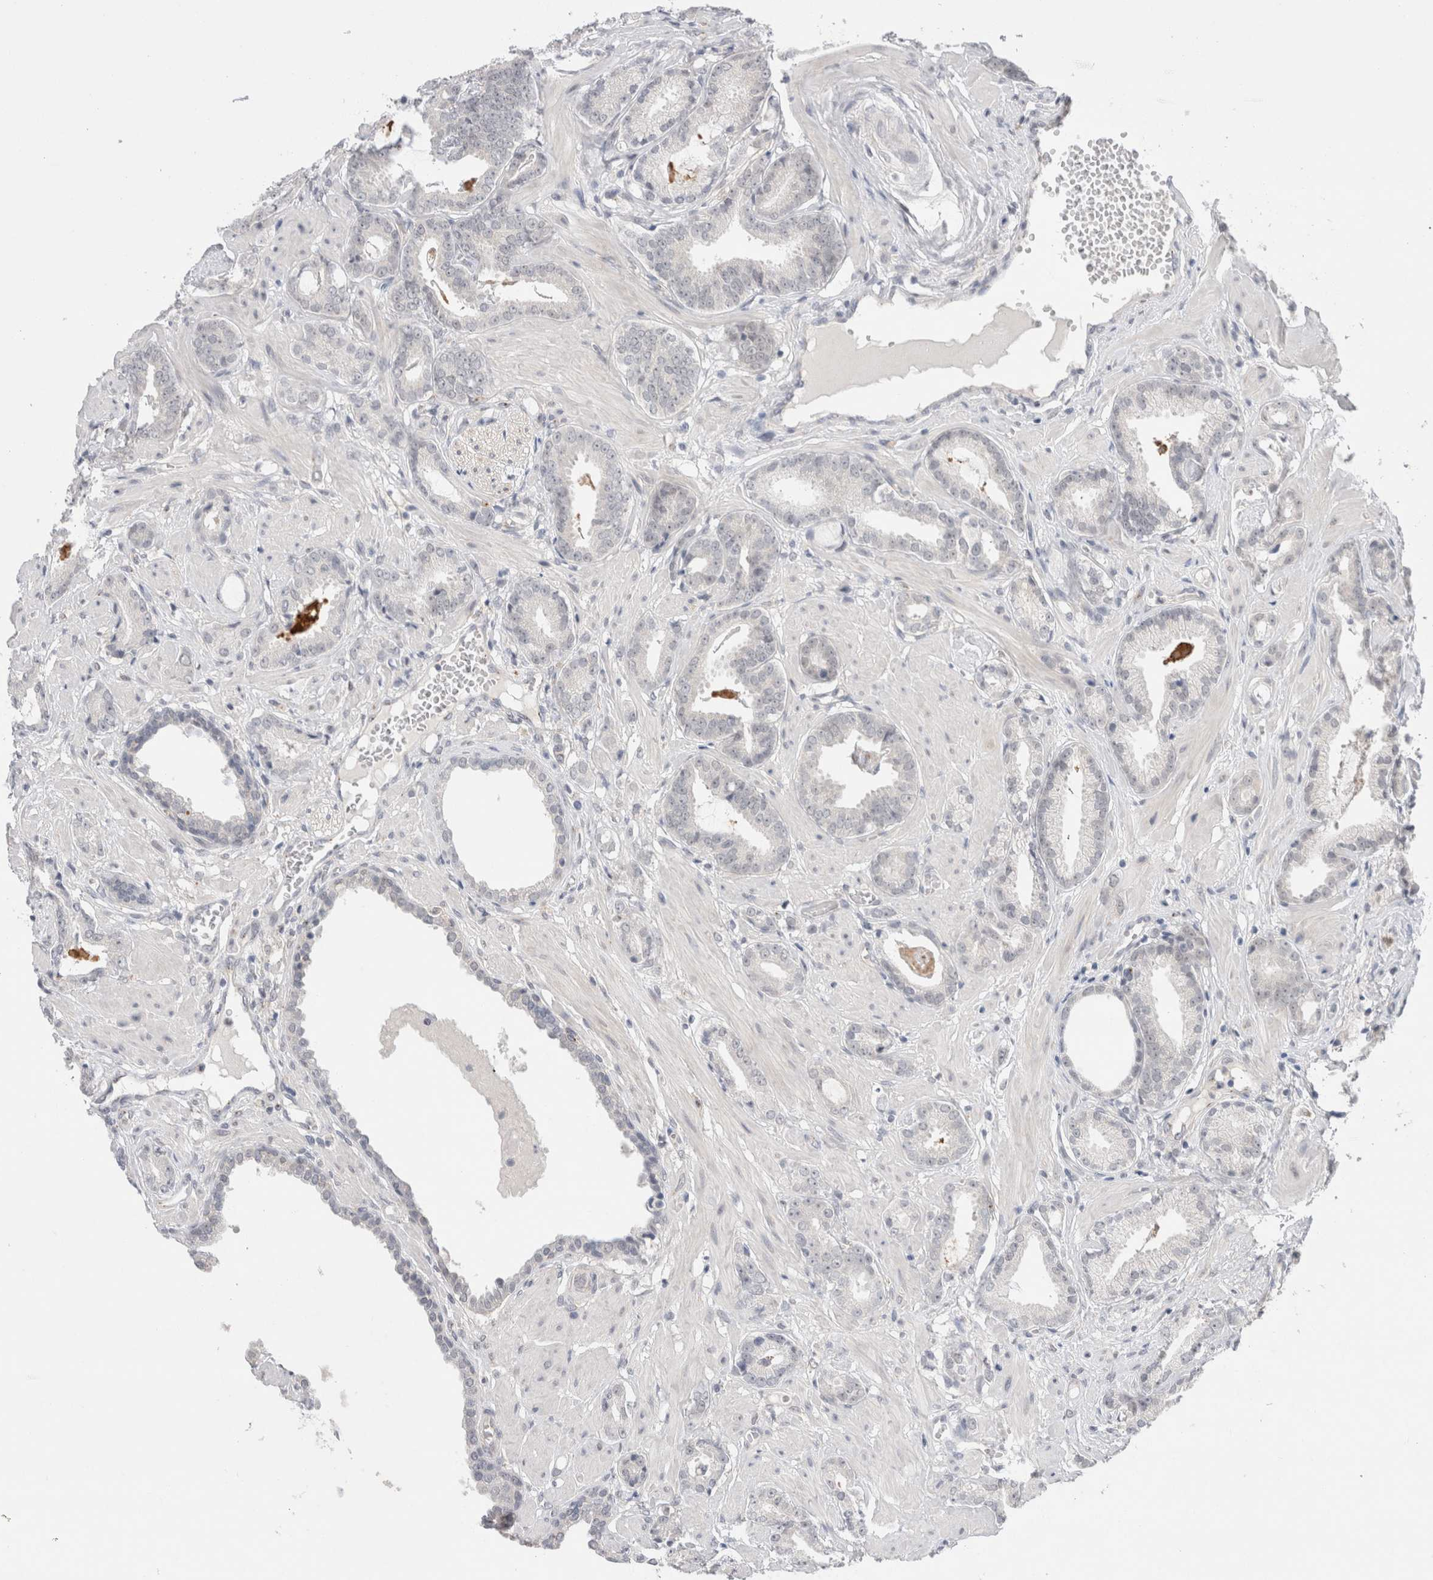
{"staining": {"intensity": "negative", "quantity": "none", "location": "none"}, "tissue": "prostate cancer", "cell_type": "Tumor cells", "image_type": "cancer", "snomed": [{"axis": "morphology", "description": "Adenocarcinoma, Low grade"}, {"axis": "topography", "description": "Prostate"}], "caption": "DAB (3,3'-diaminobenzidine) immunohistochemical staining of prostate low-grade adenocarcinoma reveals no significant staining in tumor cells.", "gene": "BICD2", "patient": {"sex": "male", "age": 53}}